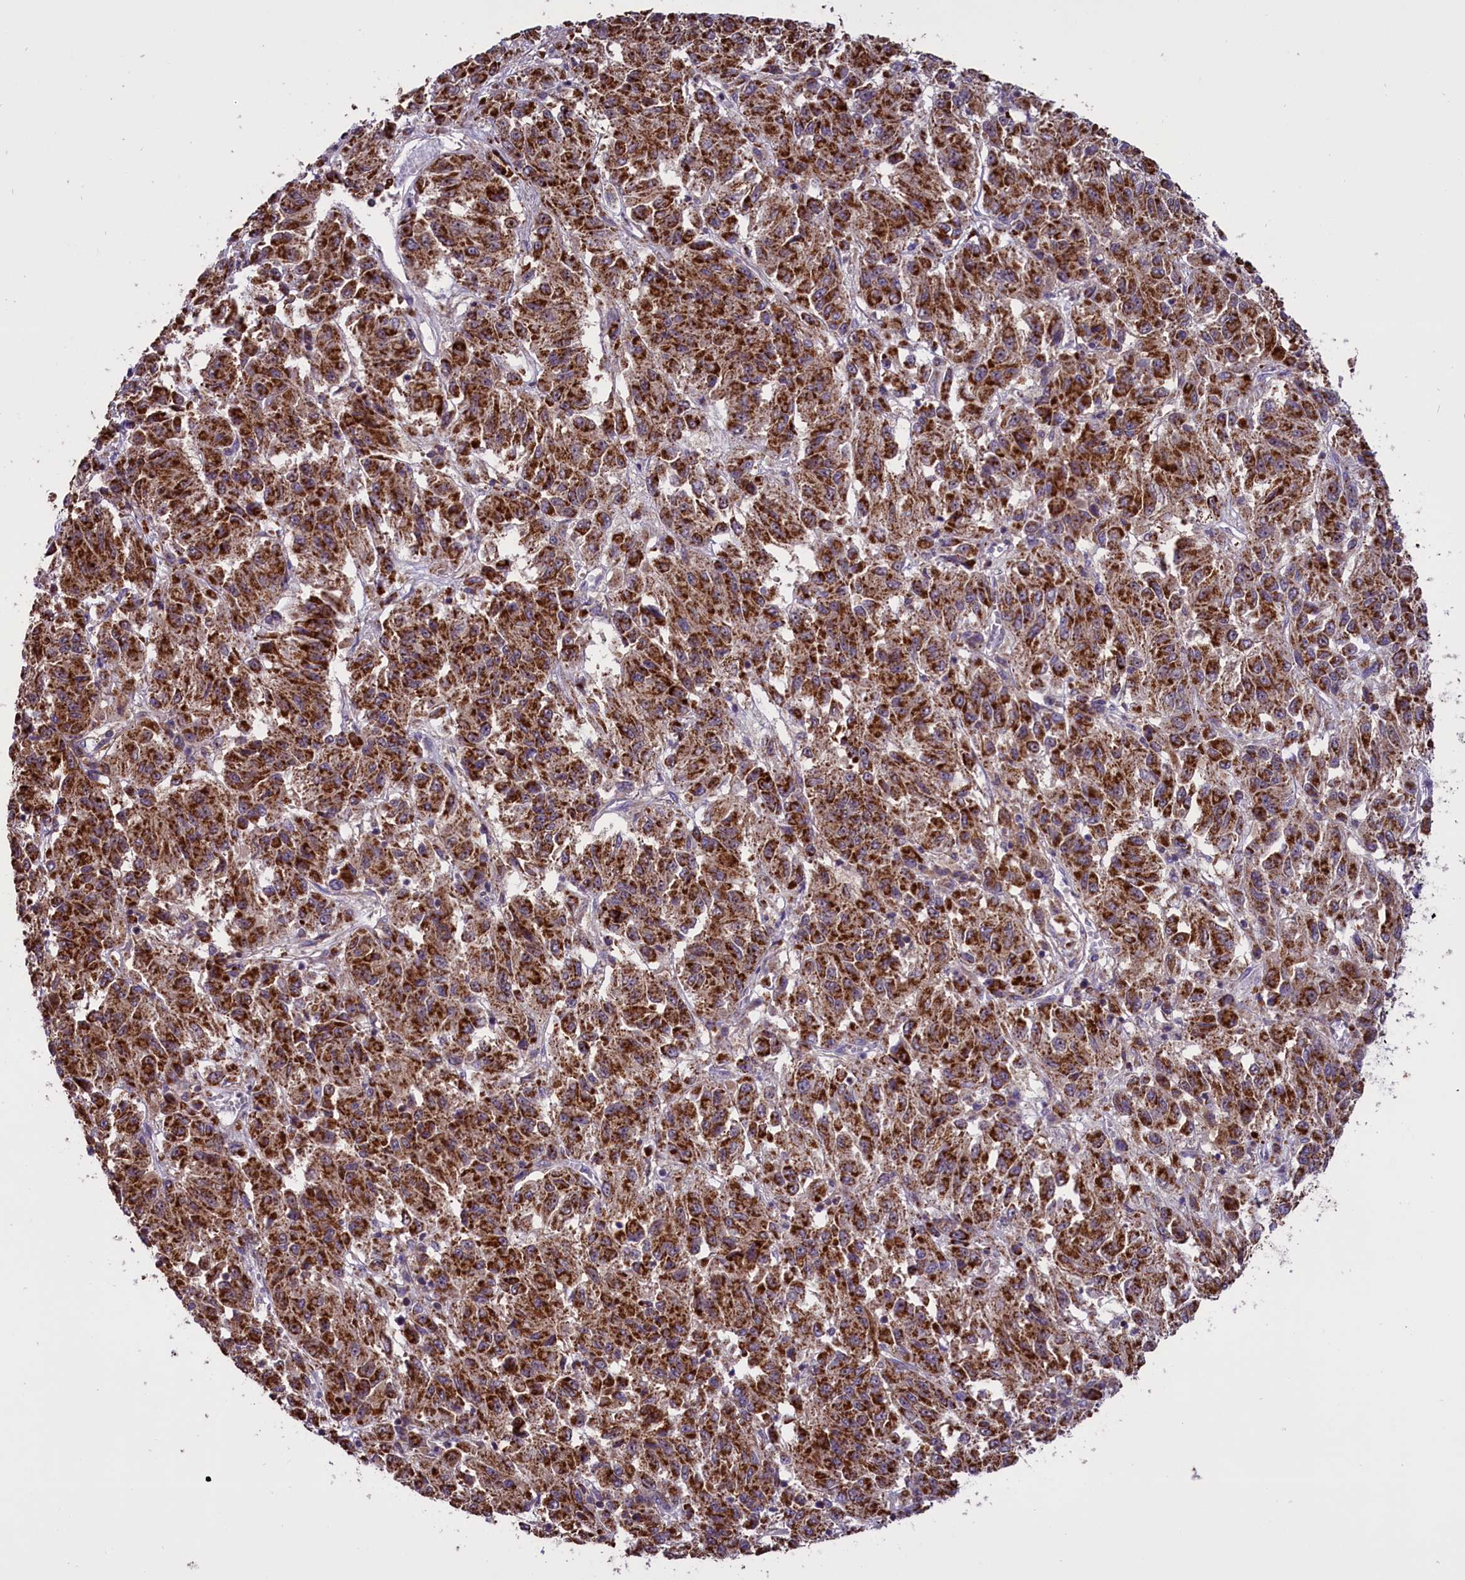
{"staining": {"intensity": "strong", "quantity": ">75%", "location": "cytoplasmic/membranous"}, "tissue": "melanoma", "cell_type": "Tumor cells", "image_type": "cancer", "snomed": [{"axis": "morphology", "description": "Malignant melanoma, Metastatic site"}, {"axis": "topography", "description": "Lung"}], "caption": "Tumor cells exhibit high levels of strong cytoplasmic/membranous staining in about >75% of cells in melanoma.", "gene": "GLRX5", "patient": {"sex": "male", "age": 64}}